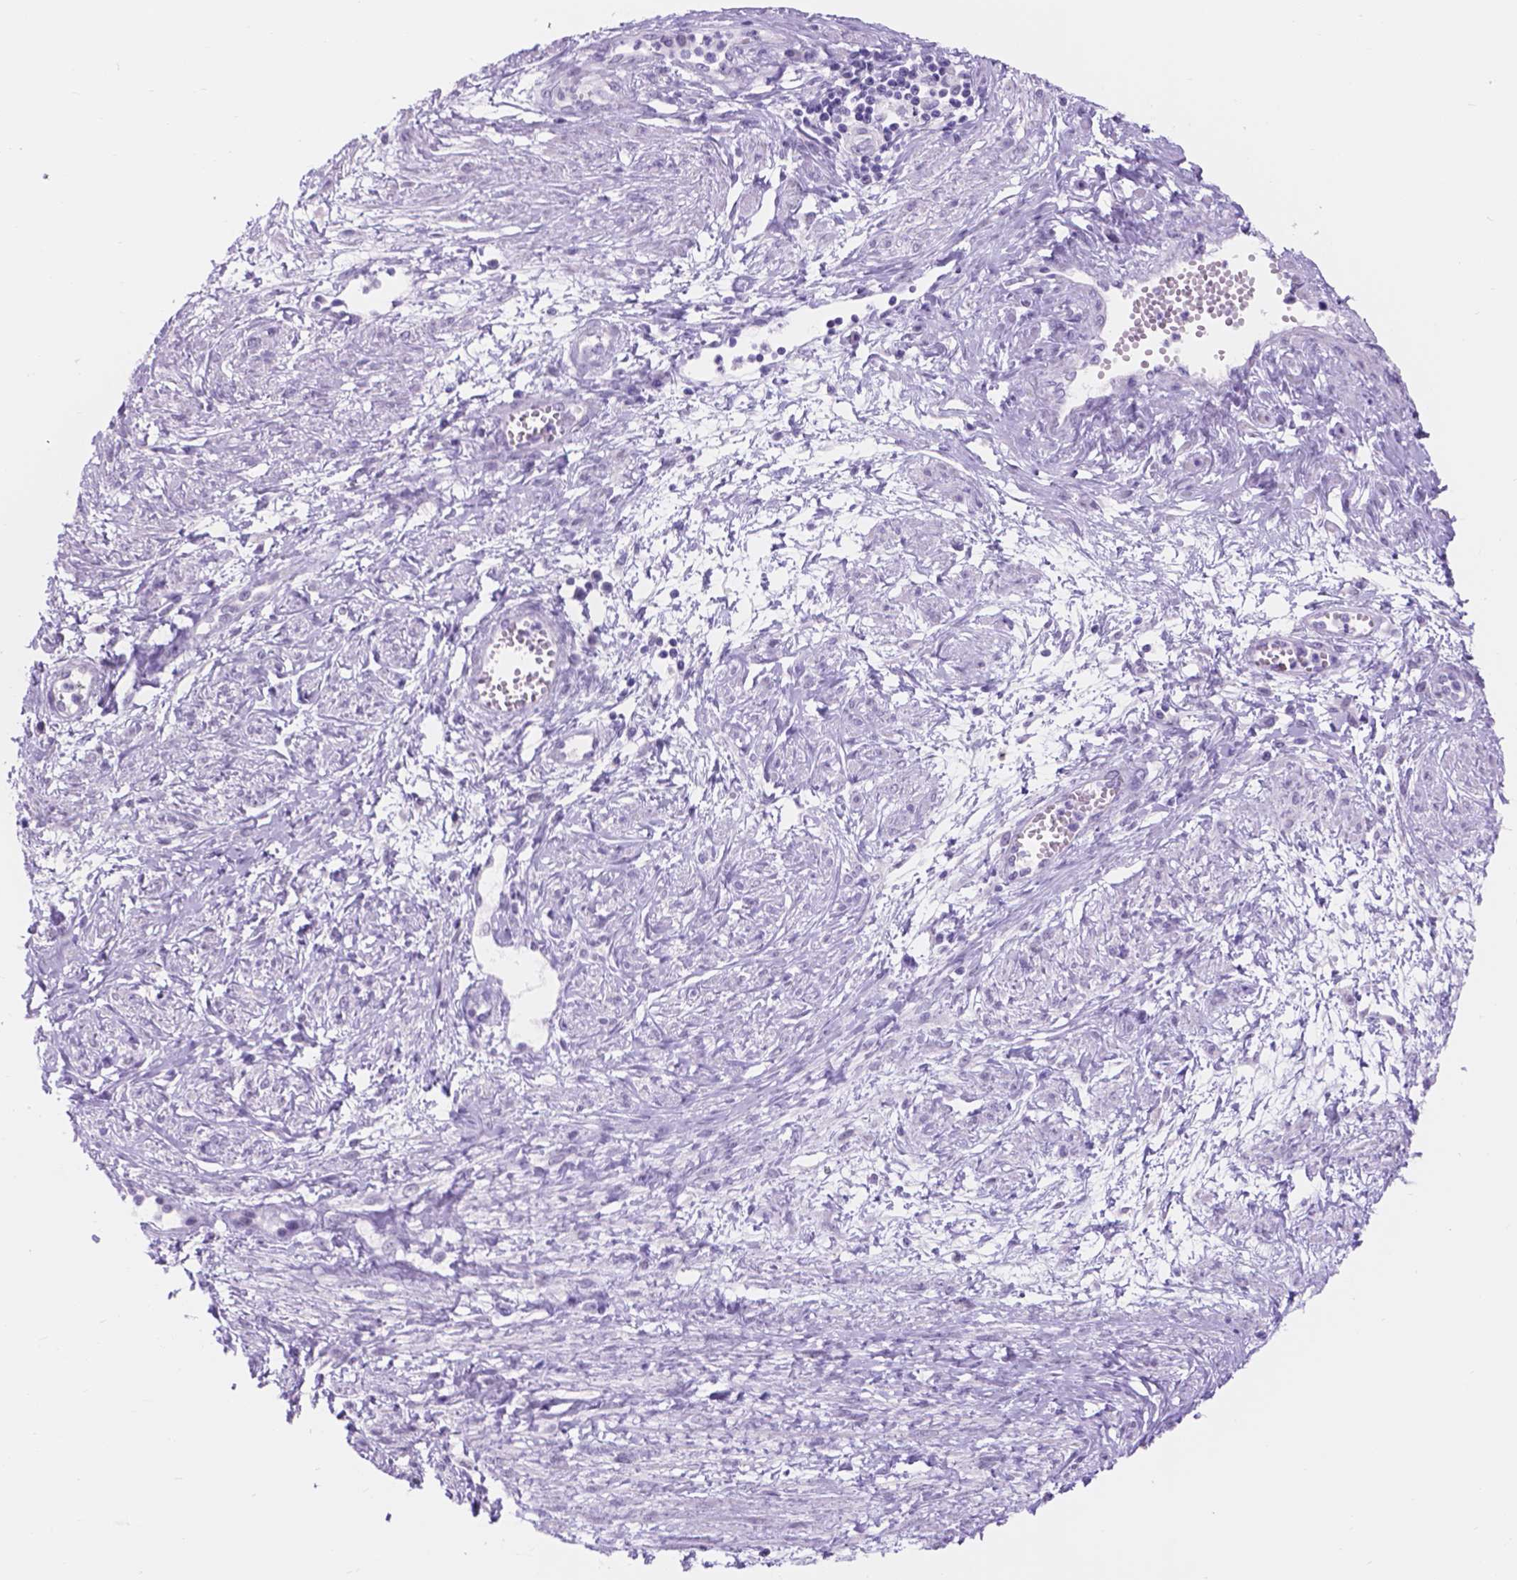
{"staining": {"intensity": "negative", "quantity": "none", "location": "none"}, "tissue": "cervical cancer", "cell_type": "Tumor cells", "image_type": "cancer", "snomed": [{"axis": "morphology", "description": "Squamous cell carcinoma, NOS"}, {"axis": "topography", "description": "Cervix"}], "caption": "Tumor cells show no significant expression in cervical cancer (squamous cell carcinoma).", "gene": "DCC", "patient": {"sex": "female", "age": 34}}